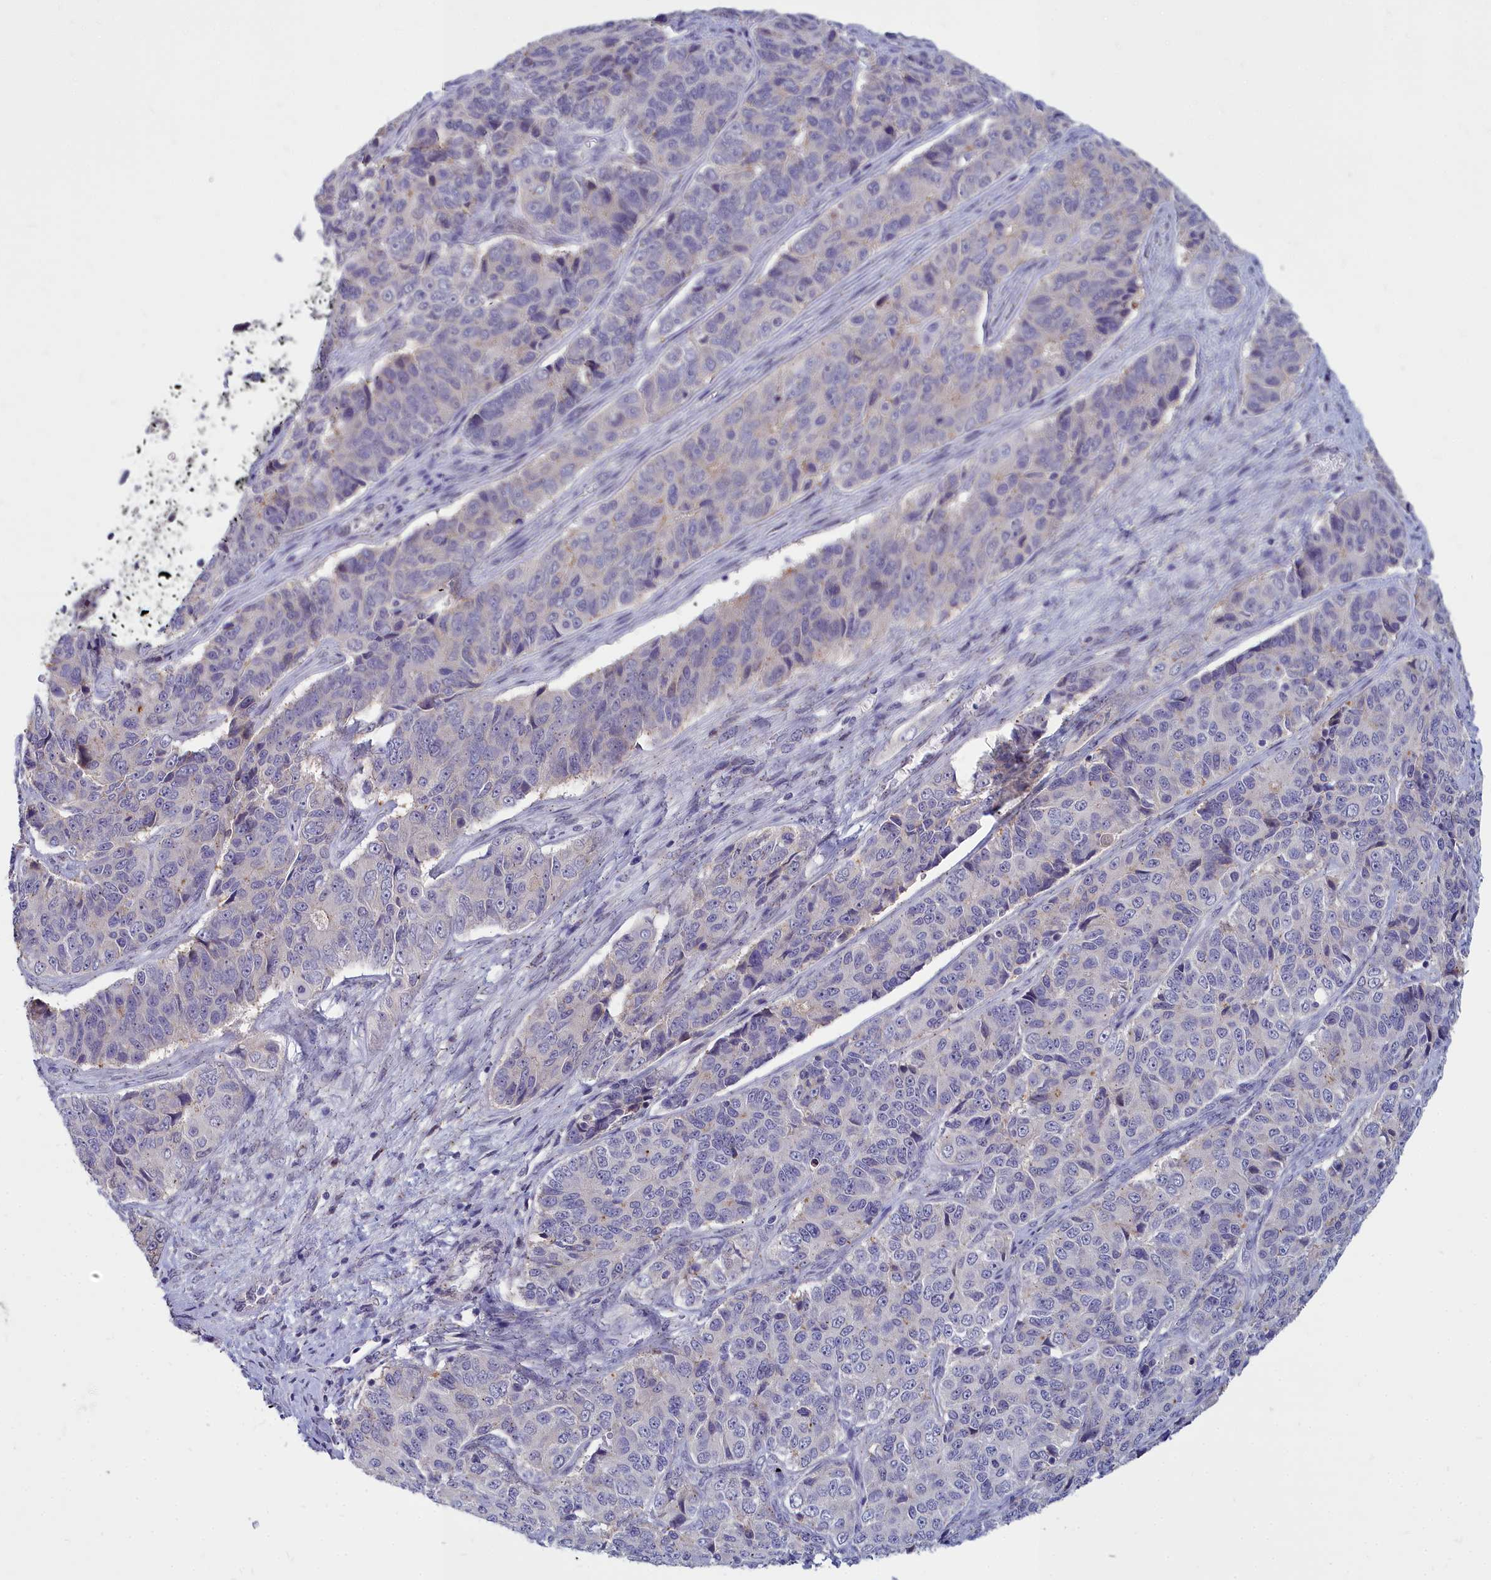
{"staining": {"intensity": "negative", "quantity": "none", "location": "none"}, "tissue": "ovarian cancer", "cell_type": "Tumor cells", "image_type": "cancer", "snomed": [{"axis": "morphology", "description": "Carcinoma, endometroid"}, {"axis": "topography", "description": "Ovary"}], "caption": "Tumor cells are negative for brown protein staining in ovarian cancer (endometroid carcinoma). (DAB IHC, high magnification).", "gene": "NOXA1", "patient": {"sex": "female", "age": 51}}